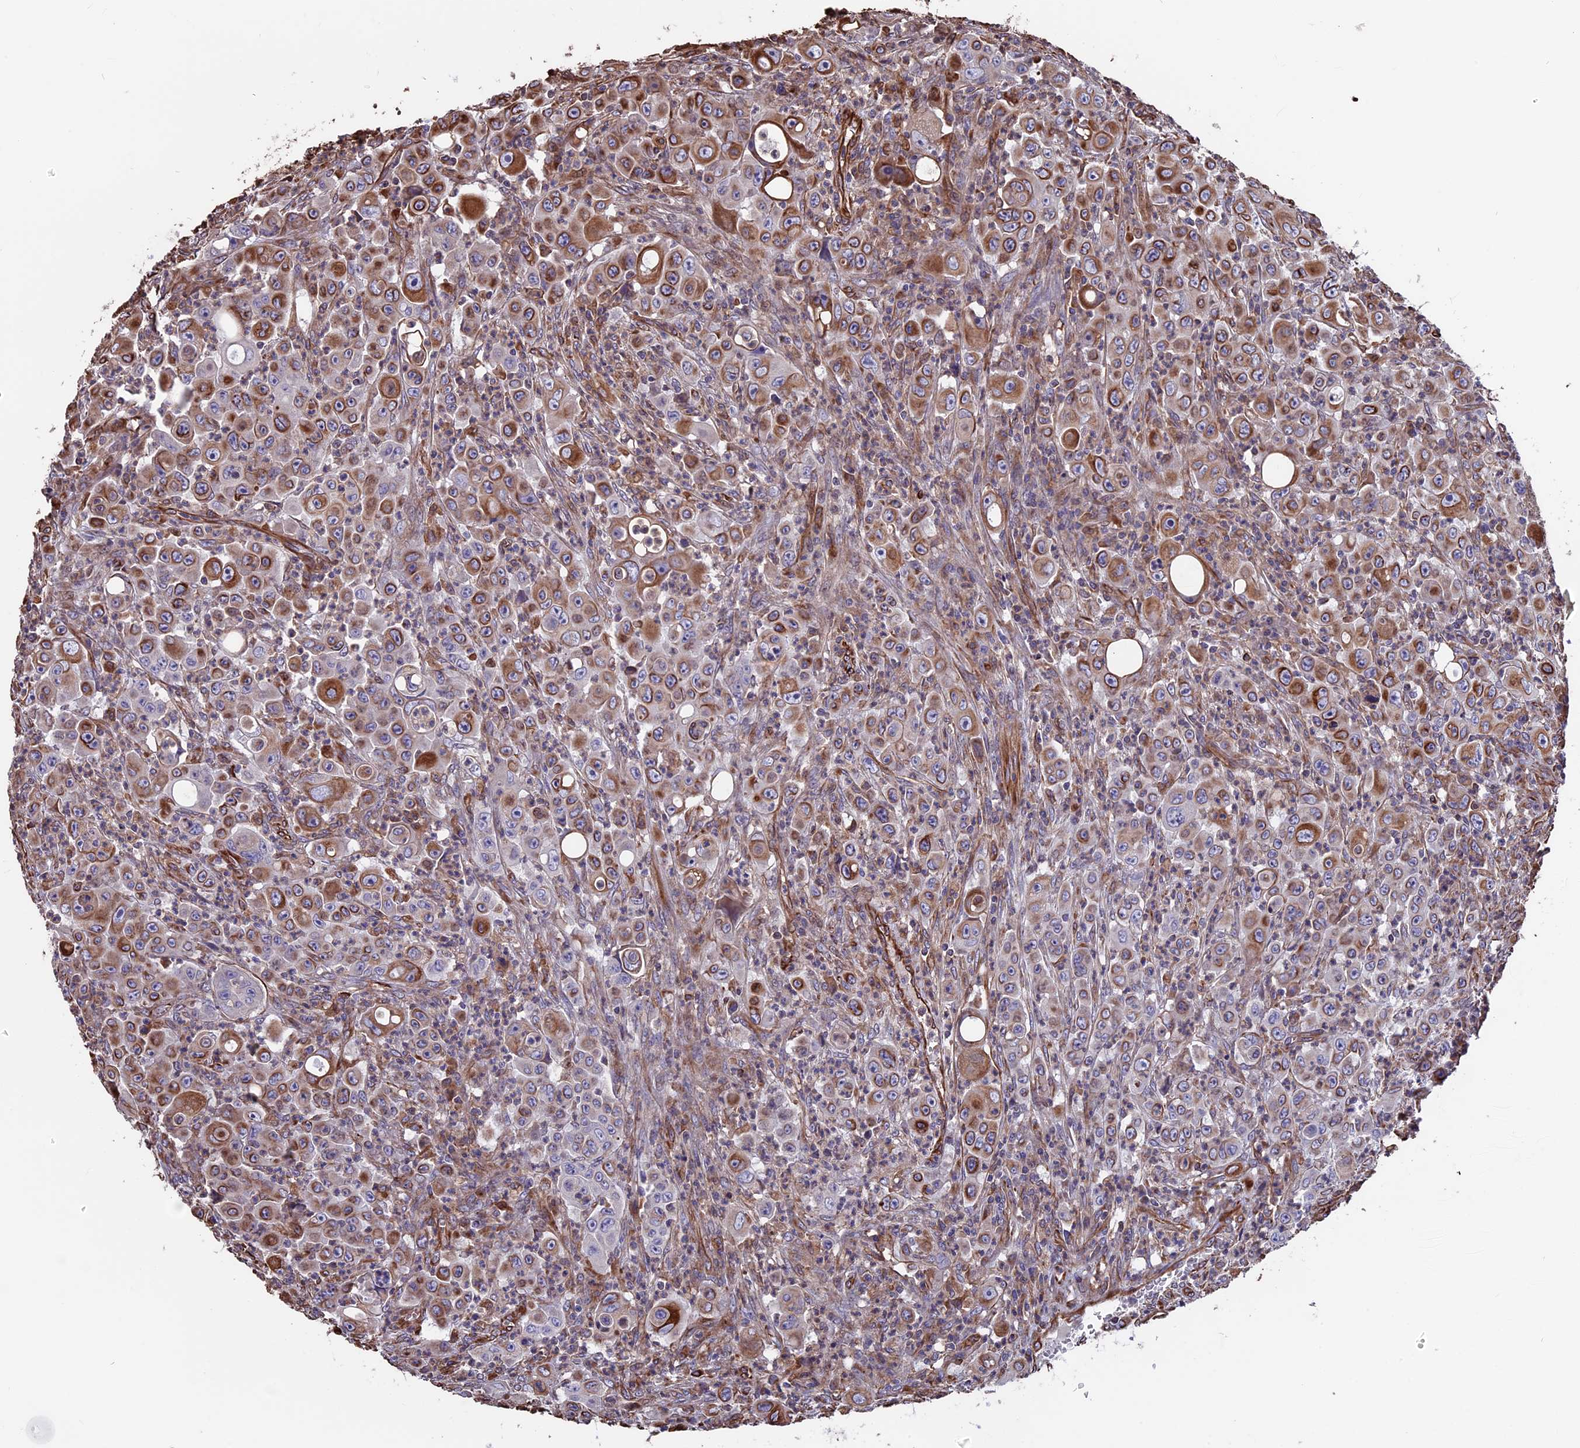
{"staining": {"intensity": "strong", "quantity": "<25%", "location": "cytoplasmic/membranous"}, "tissue": "colorectal cancer", "cell_type": "Tumor cells", "image_type": "cancer", "snomed": [{"axis": "morphology", "description": "Adenocarcinoma, NOS"}, {"axis": "topography", "description": "Colon"}], "caption": "This is an image of immunohistochemistry staining of colorectal cancer, which shows strong expression in the cytoplasmic/membranous of tumor cells.", "gene": "SEH1L", "patient": {"sex": "male", "age": 51}}